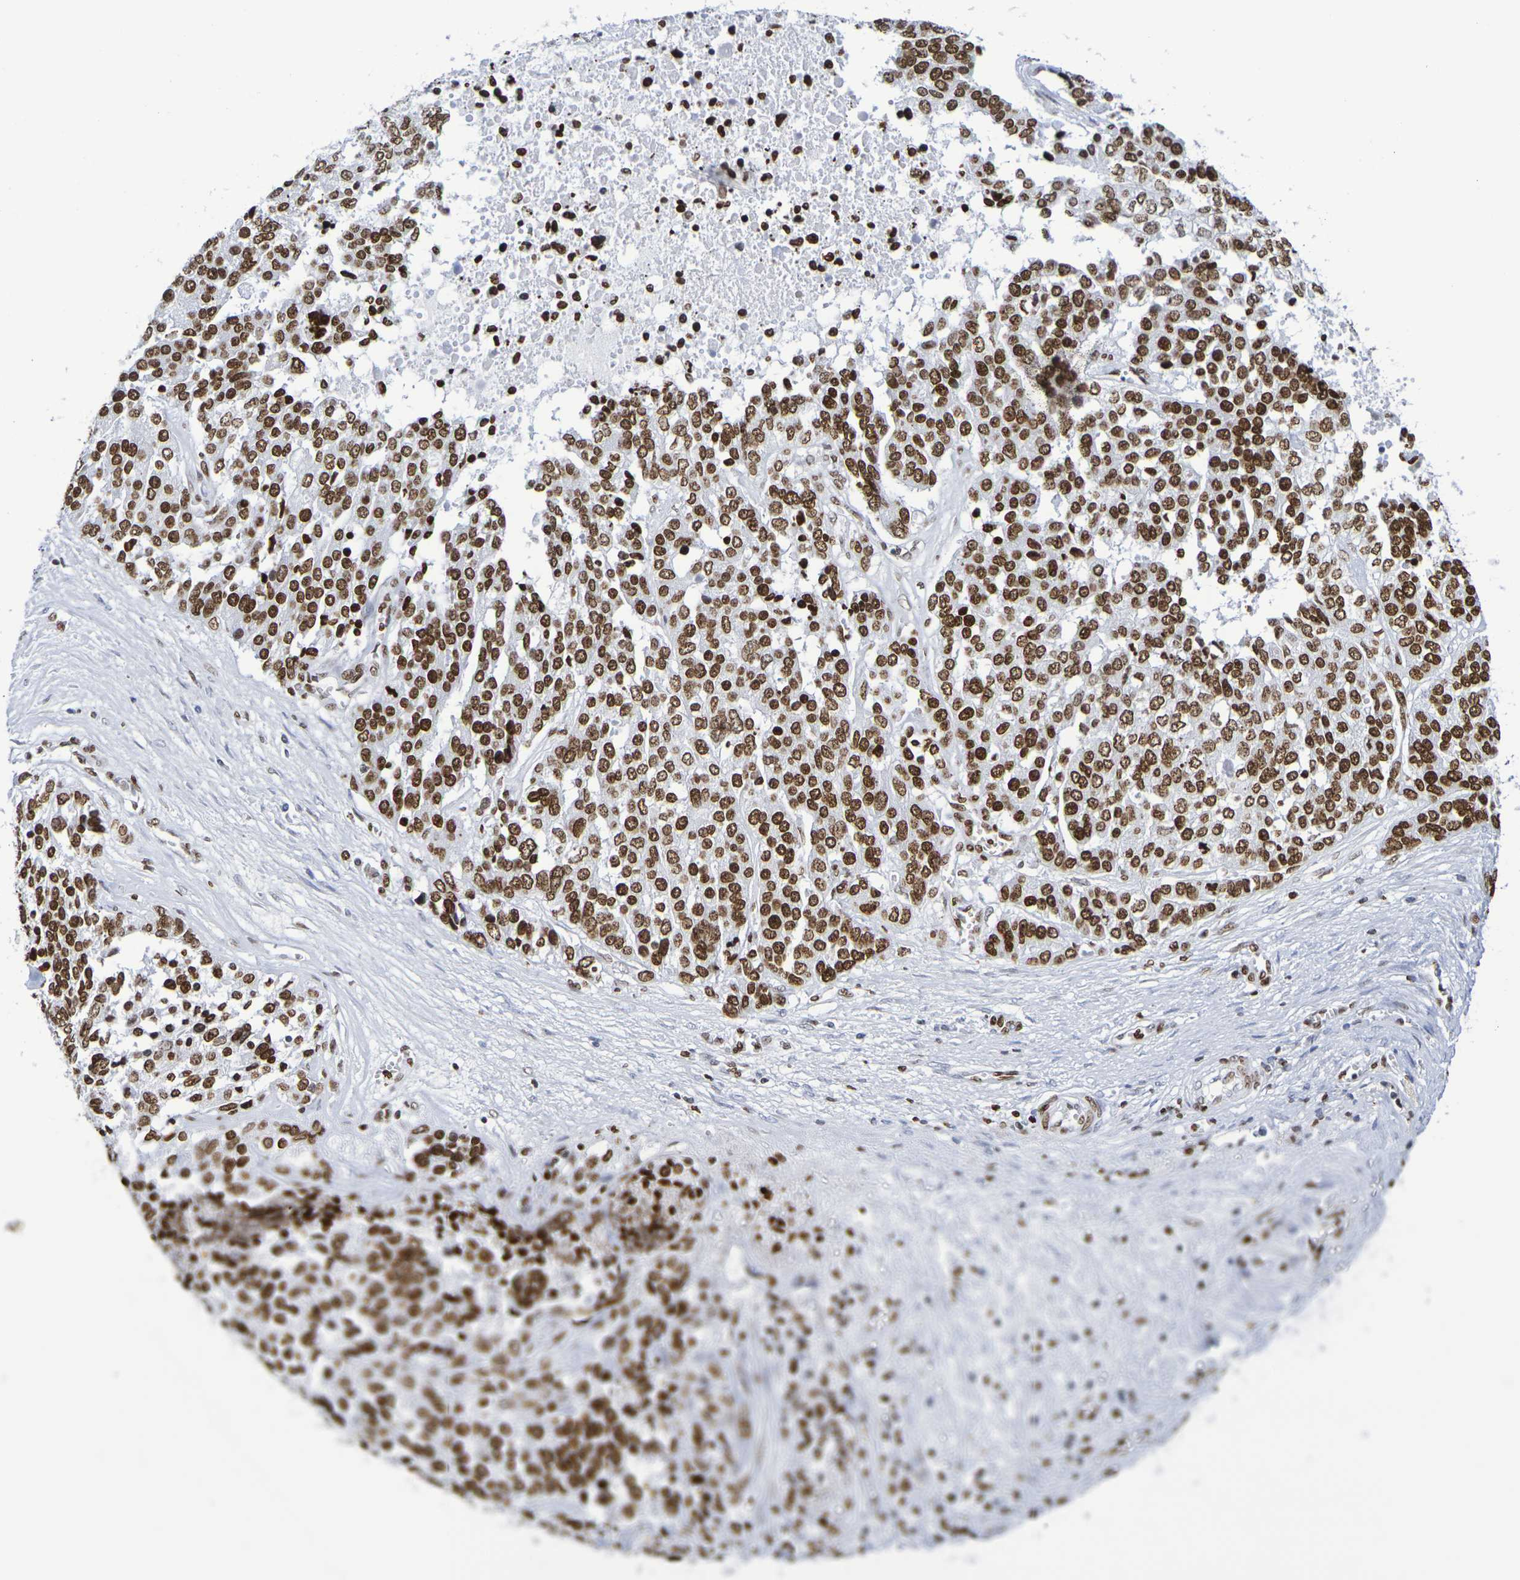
{"staining": {"intensity": "strong", "quantity": ">75%", "location": "nuclear"}, "tissue": "ovarian cancer", "cell_type": "Tumor cells", "image_type": "cancer", "snomed": [{"axis": "morphology", "description": "Cystadenocarcinoma, serous, NOS"}, {"axis": "topography", "description": "Ovary"}], "caption": "Ovarian serous cystadenocarcinoma stained with DAB immunohistochemistry (IHC) exhibits high levels of strong nuclear expression in about >75% of tumor cells. The staining is performed using DAB (3,3'-diaminobenzidine) brown chromogen to label protein expression. The nuclei are counter-stained blue using hematoxylin.", "gene": "H1-5", "patient": {"sex": "female", "age": 44}}